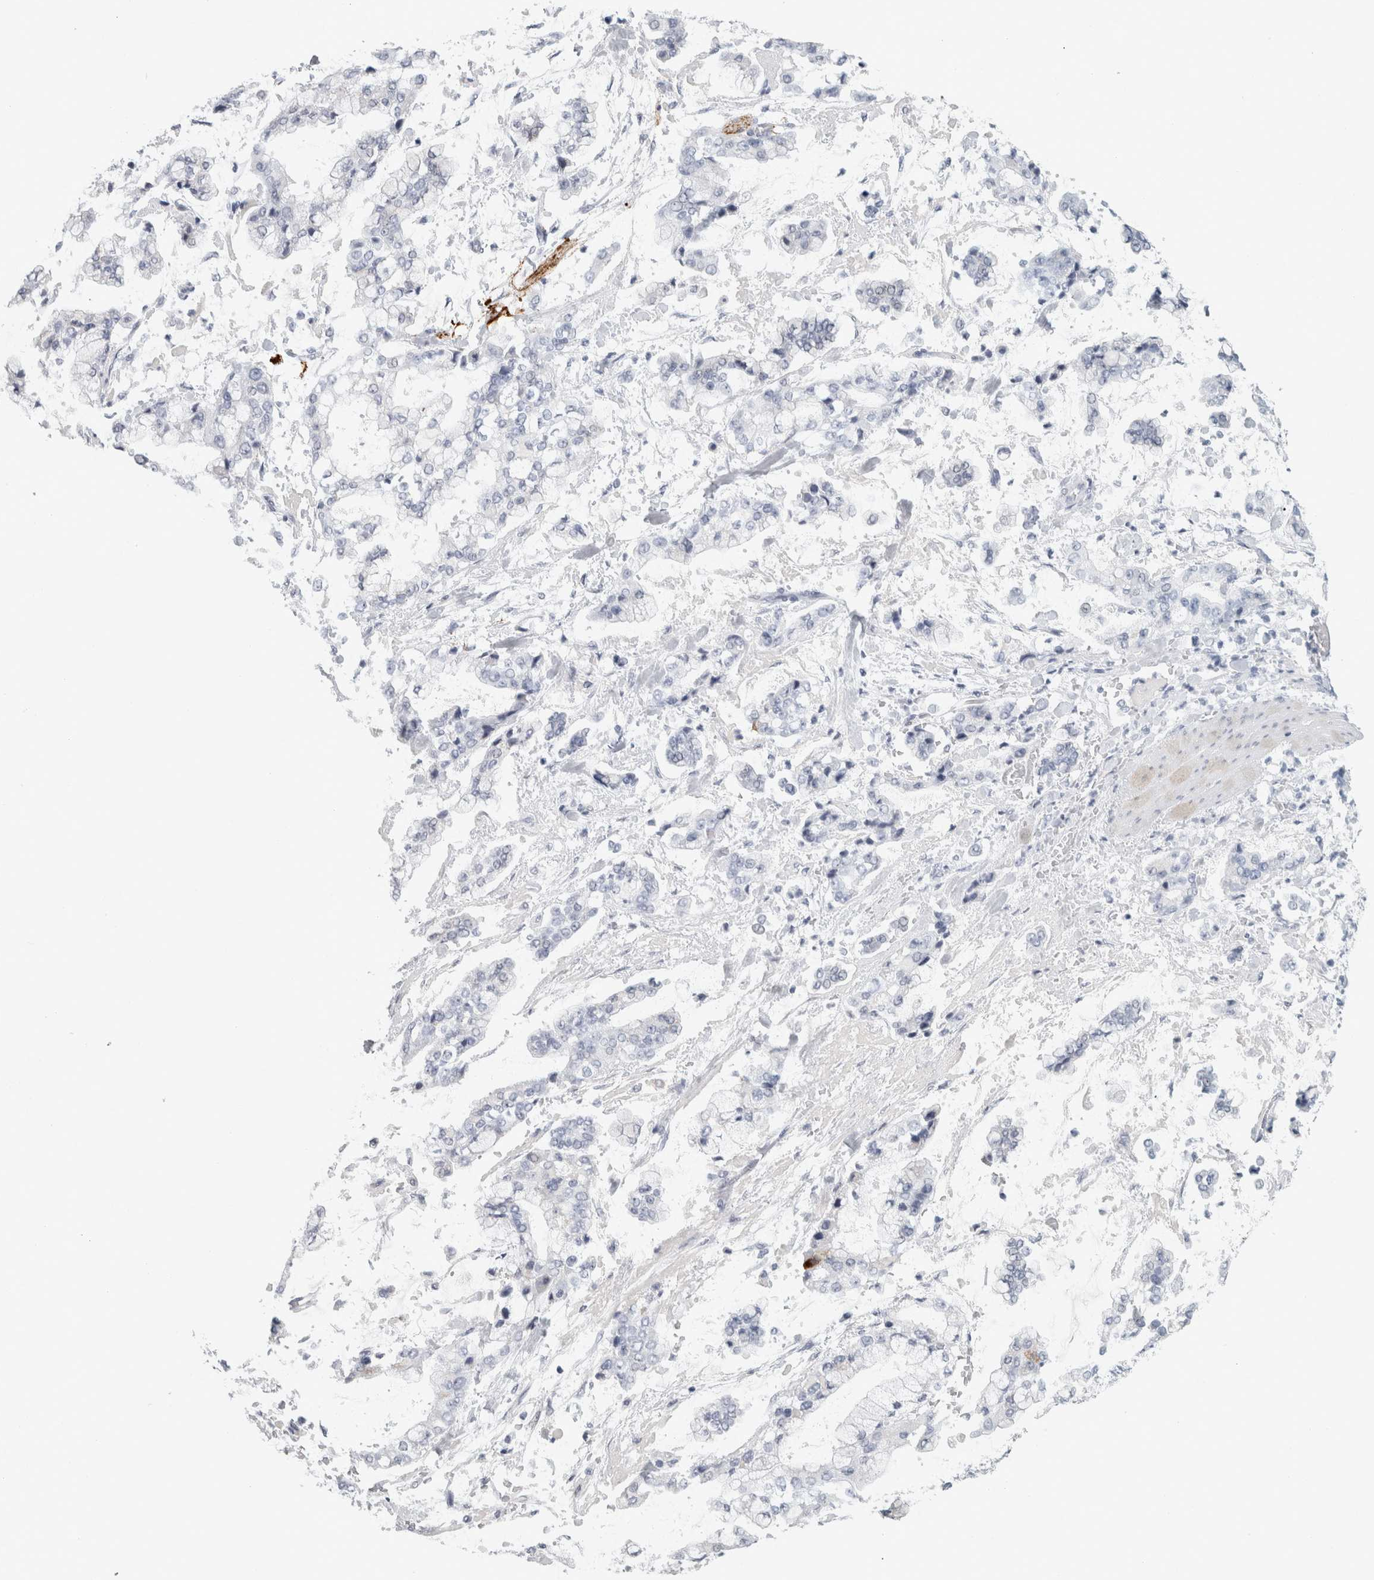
{"staining": {"intensity": "negative", "quantity": "none", "location": "none"}, "tissue": "stomach cancer", "cell_type": "Tumor cells", "image_type": "cancer", "snomed": [{"axis": "morphology", "description": "Normal tissue, NOS"}, {"axis": "morphology", "description": "Adenocarcinoma, NOS"}, {"axis": "topography", "description": "Stomach, upper"}, {"axis": "topography", "description": "Stomach"}], "caption": "IHC image of neoplastic tissue: human adenocarcinoma (stomach) stained with DAB demonstrates no significant protein positivity in tumor cells.", "gene": "CPE", "patient": {"sex": "male", "age": 76}}